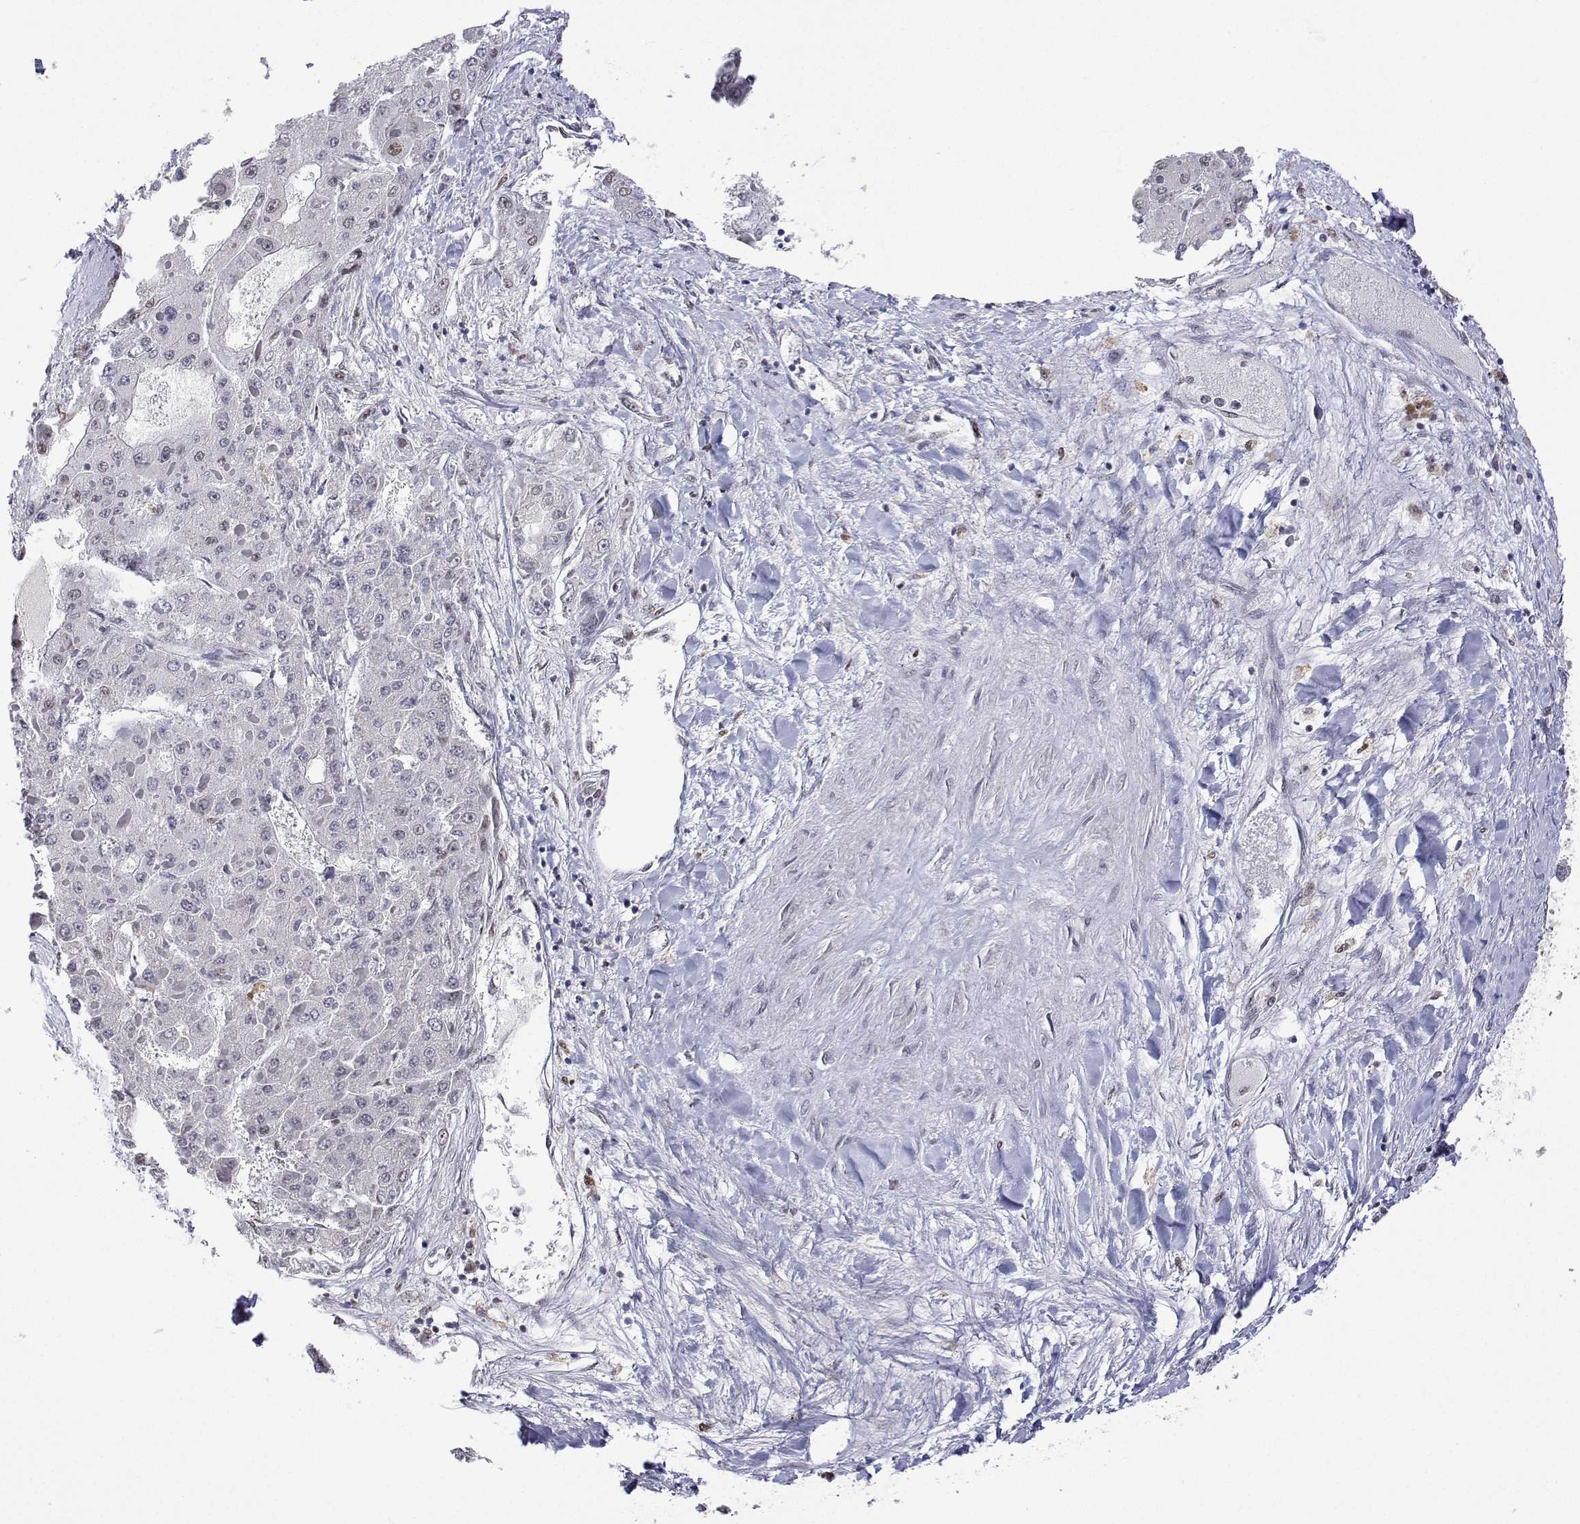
{"staining": {"intensity": "weak", "quantity": "<25%", "location": "nuclear"}, "tissue": "liver cancer", "cell_type": "Tumor cells", "image_type": "cancer", "snomed": [{"axis": "morphology", "description": "Carcinoma, Hepatocellular, NOS"}, {"axis": "topography", "description": "Liver"}], "caption": "Hepatocellular carcinoma (liver) was stained to show a protein in brown. There is no significant staining in tumor cells. (DAB IHC with hematoxylin counter stain).", "gene": "ADAR", "patient": {"sex": "female", "age": 73}}